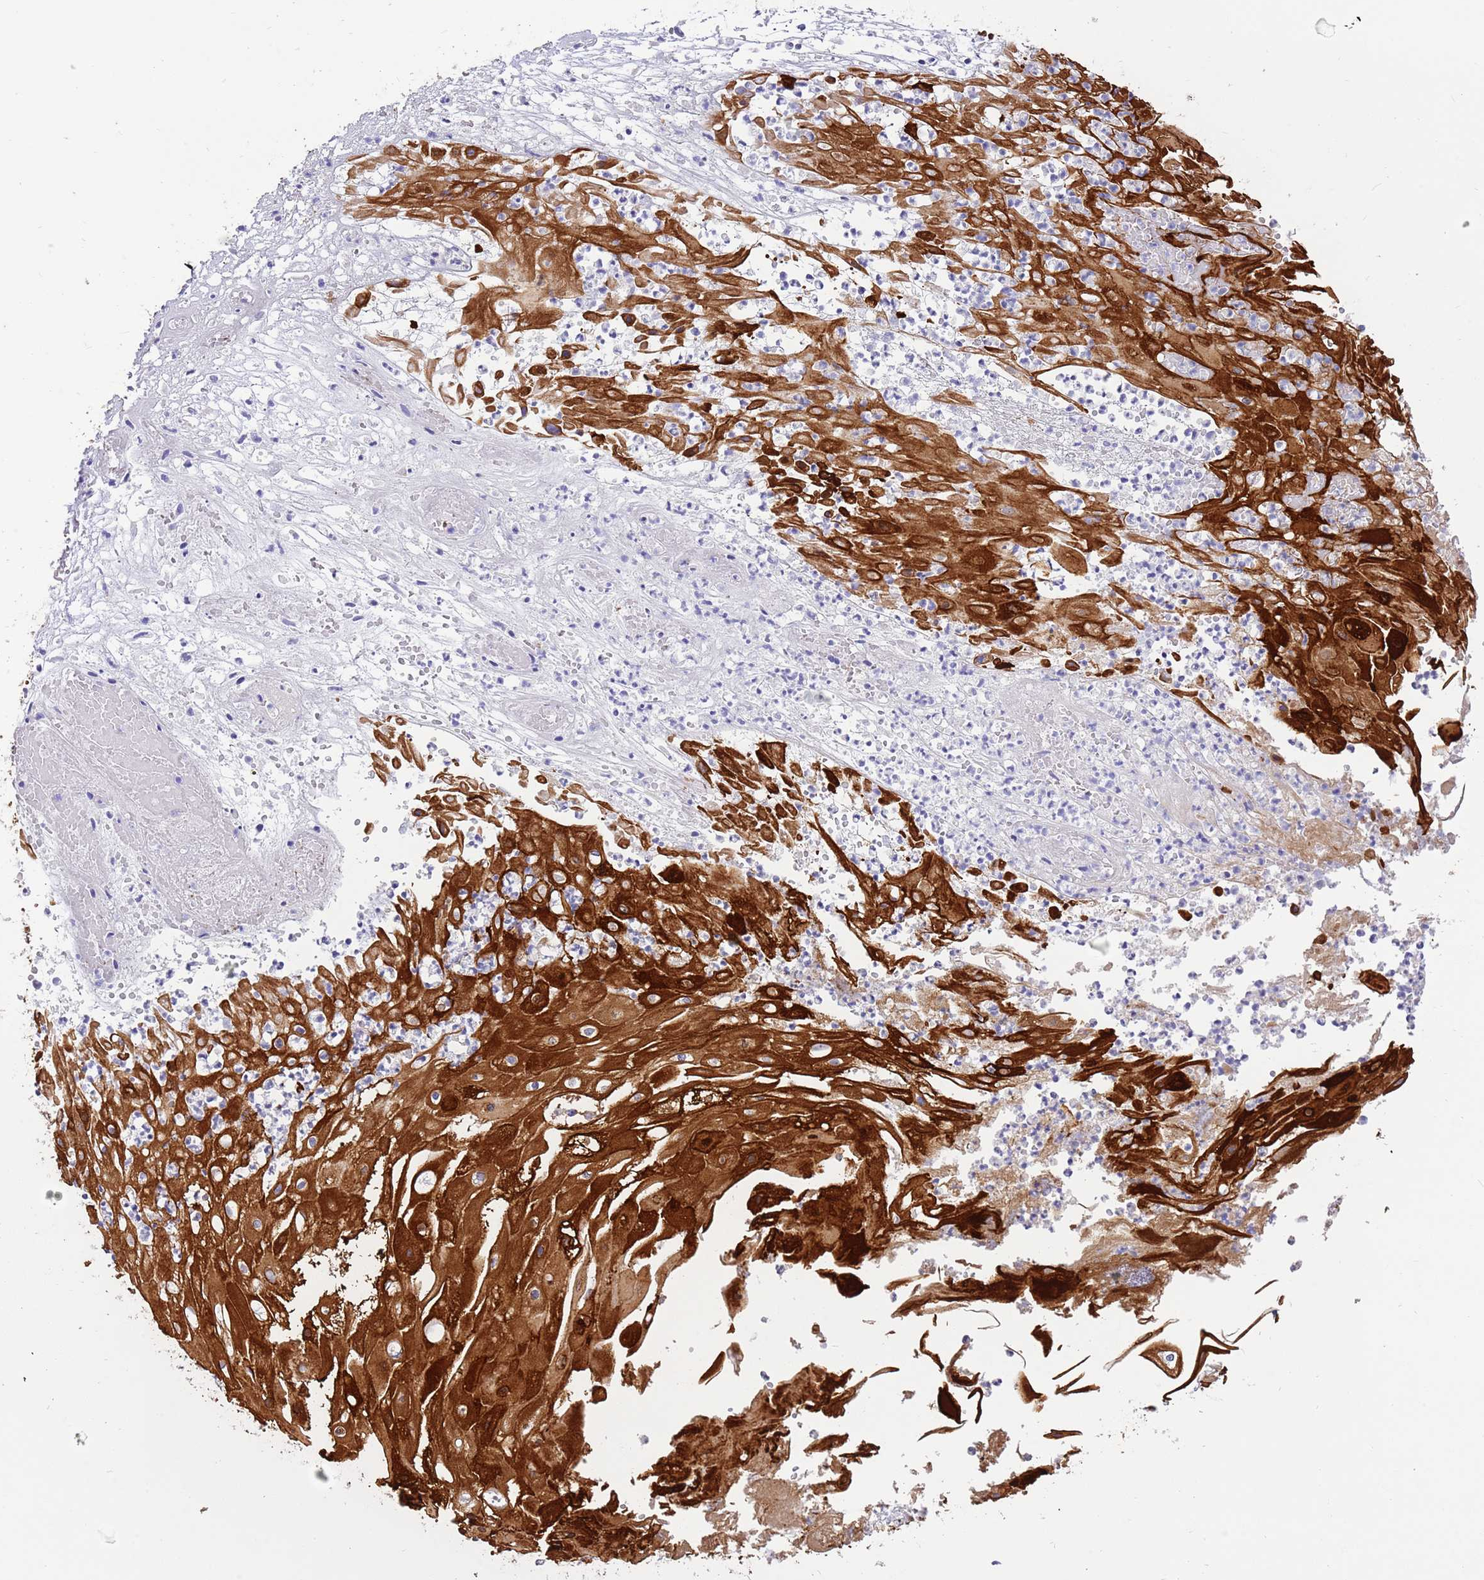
{"staining": {"intensity": "strong", "quantity": ">75%", "location": "cytoplasmic/membranous"}, "tissue": "skin cancer", "cell_type": "Tumor cells", "image_type": "cancer", "snomed": [{"axis": "morphology", "description": "Squamous cell carcinoma, NOS"}, {"axis": "topography", "description": "Skin"}], "caption": "Squamous cell carcinoma (skin) stained for a protein (brown) demonstrates strong cytoplasmic/membranous positive positivity in about >75% of tumor cells.", "gene": "SERINC3", "patient": {"sex": "male", "age": 70}}